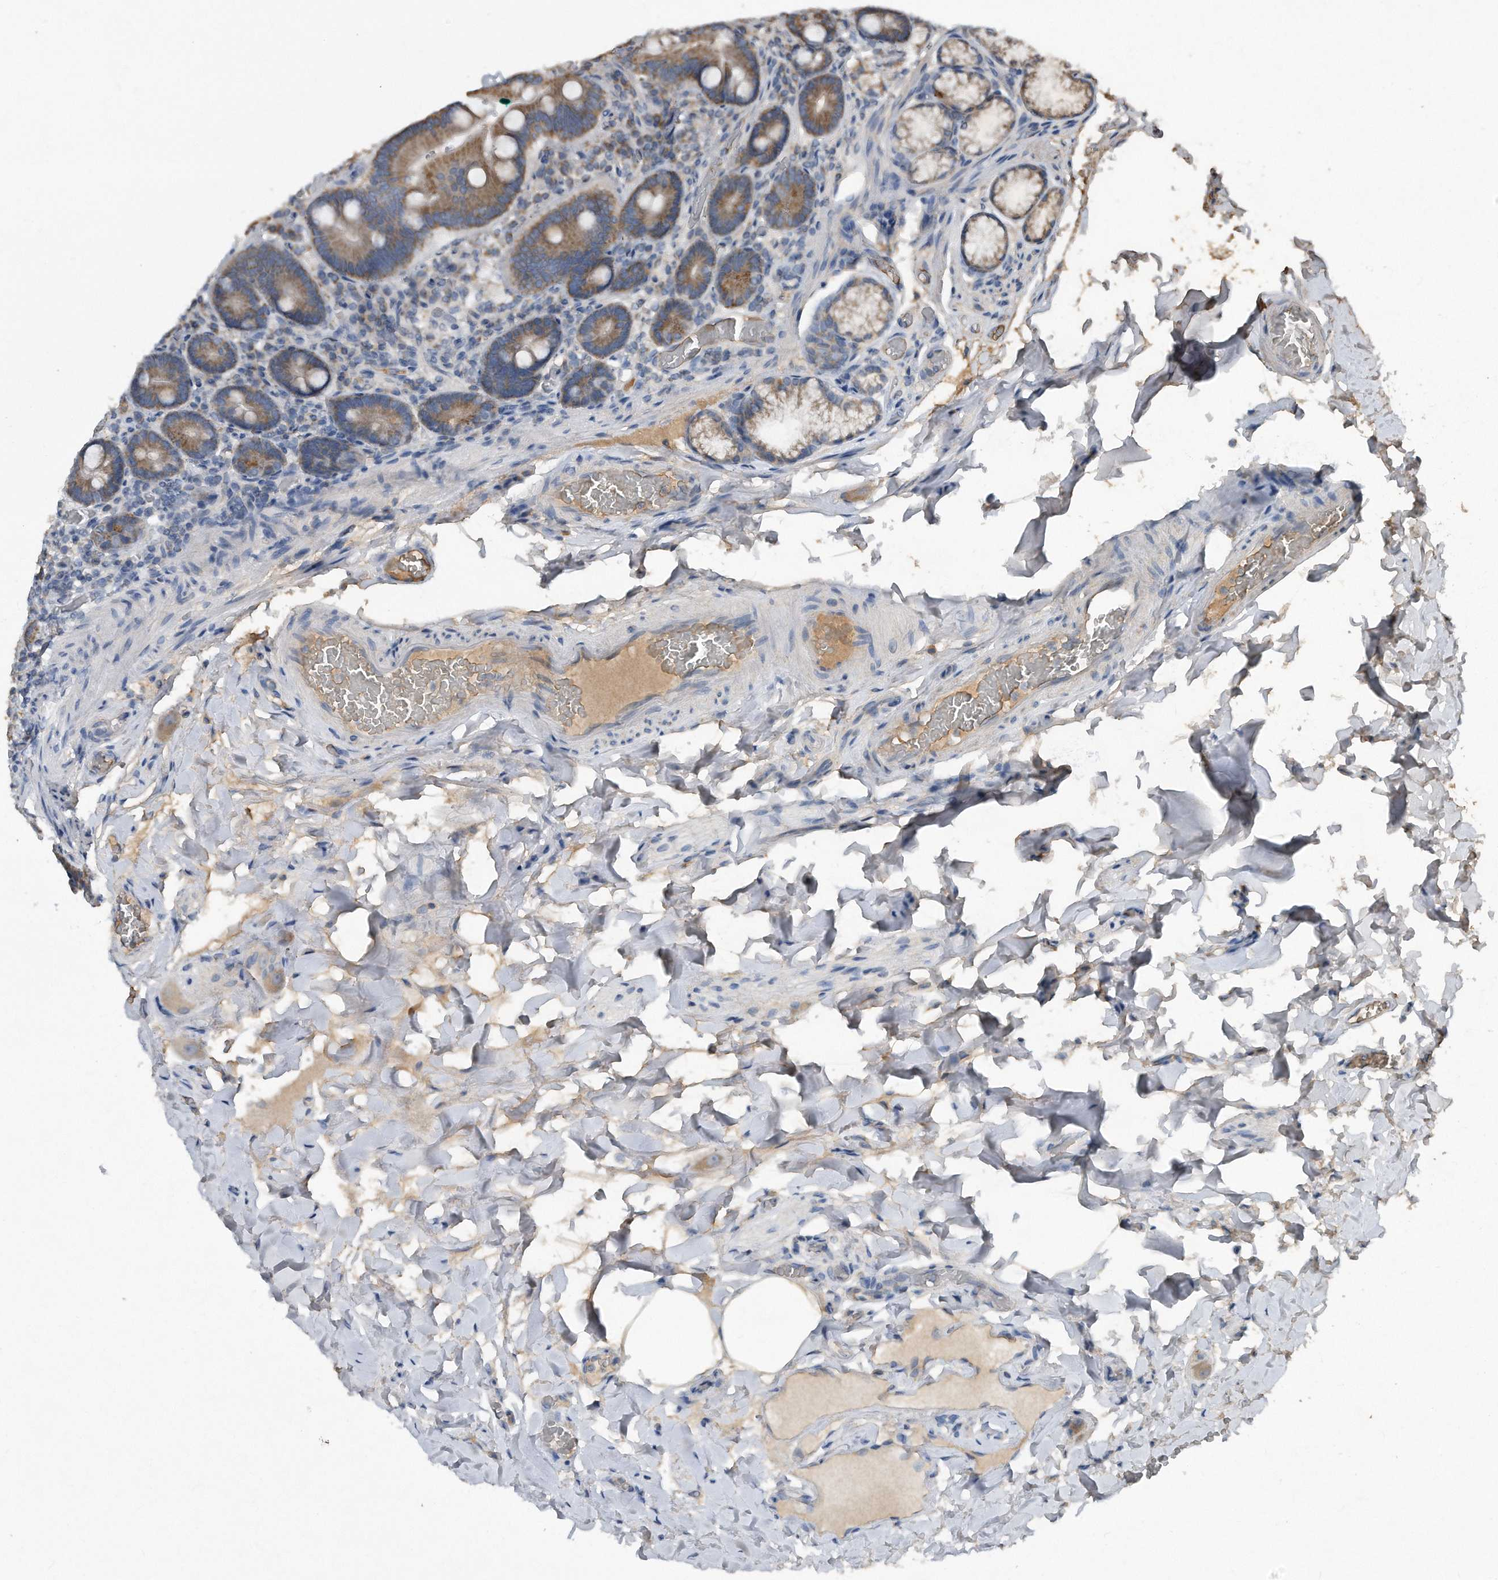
{"staining": {"intensity": "moderate", "quantity": "<25%", "location": "cytoplasmic/membranous"}, "tissue": "duodenum", "cell_type": "Glandular cells", "image_type": "normal", "snomed": [{"axis": "morphology", "description": "Normal tissue, NOS"}, {"axis": "topography", "description": "Duodenum"}], "caption": "Immunohistochemical staining of benign human duodenum reveals low levels of moderate cytoplasmic/membranous positivity in about <25% of glandular cells.", "gene": "SDHA", "patient": {"sex": "female", "age": 62}}